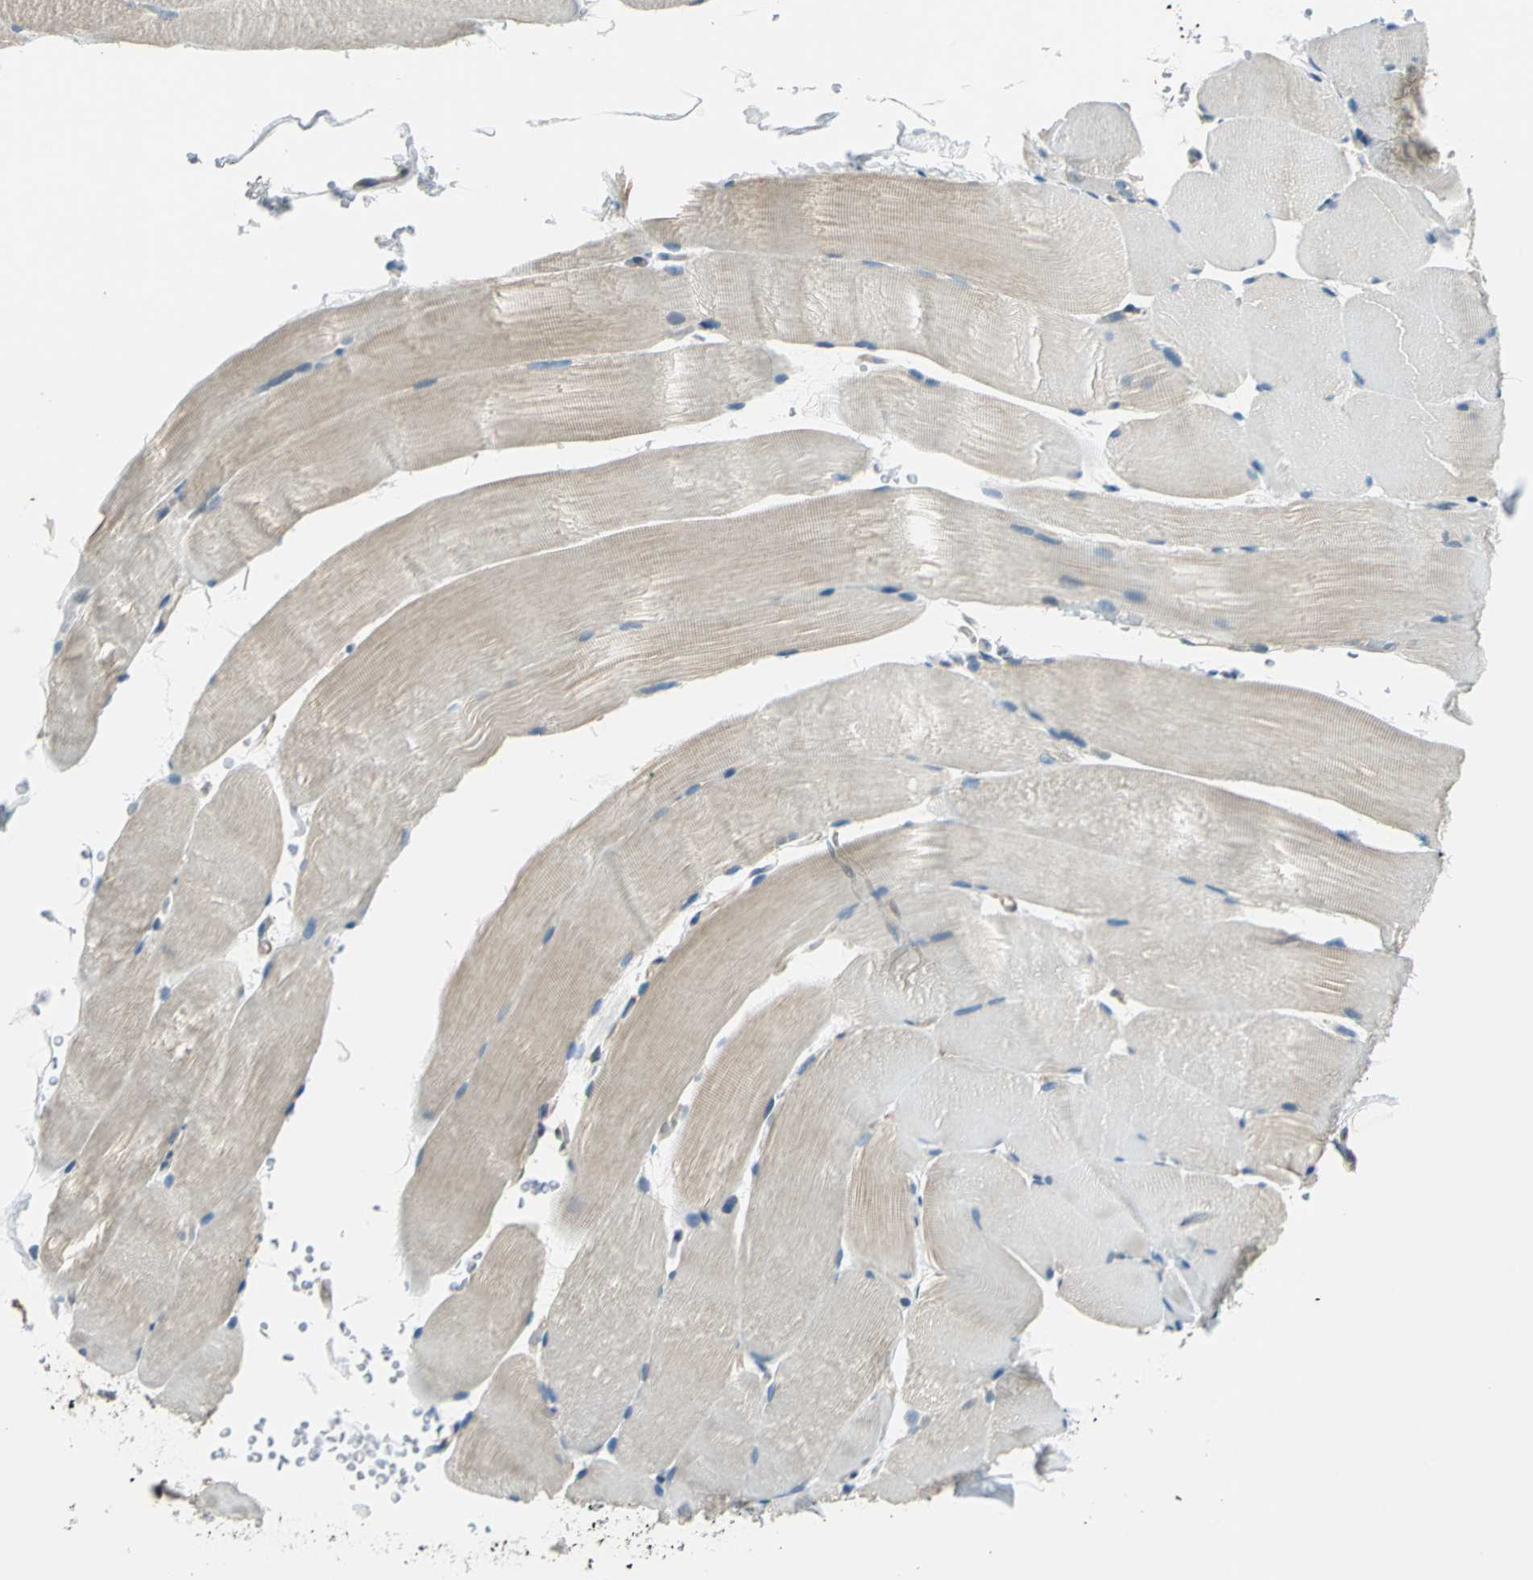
{"staining": {"intensity": "weak", "quantity": "25%-75%", "location": "cytoplasmic/membranous"}, "tissue": "skeletal muscle", "cell_type": "Myocytes", "image_type": "normal", "snomed": [{"axis": "morphology", "description": "Normal tissue, NOS"}, {"axis": "topography", "description": "Skeletal muscle"}, {"axis": "topography", "description": "Parathyroid gland"}], "caption": "IHC of unremarkable skeletal muscle reveals low levels of weak cytoplasmic/membranous staining in approximately 25%-75% of myocytes. The staining was performed using DAB (3,3'-diaminobenzidine), with brown indicating positive protein expression. Nuclei are stained blue with hematoxylin.", "gene": "CDC42EP1", "patient": {"sex": "female", "age": 37}}